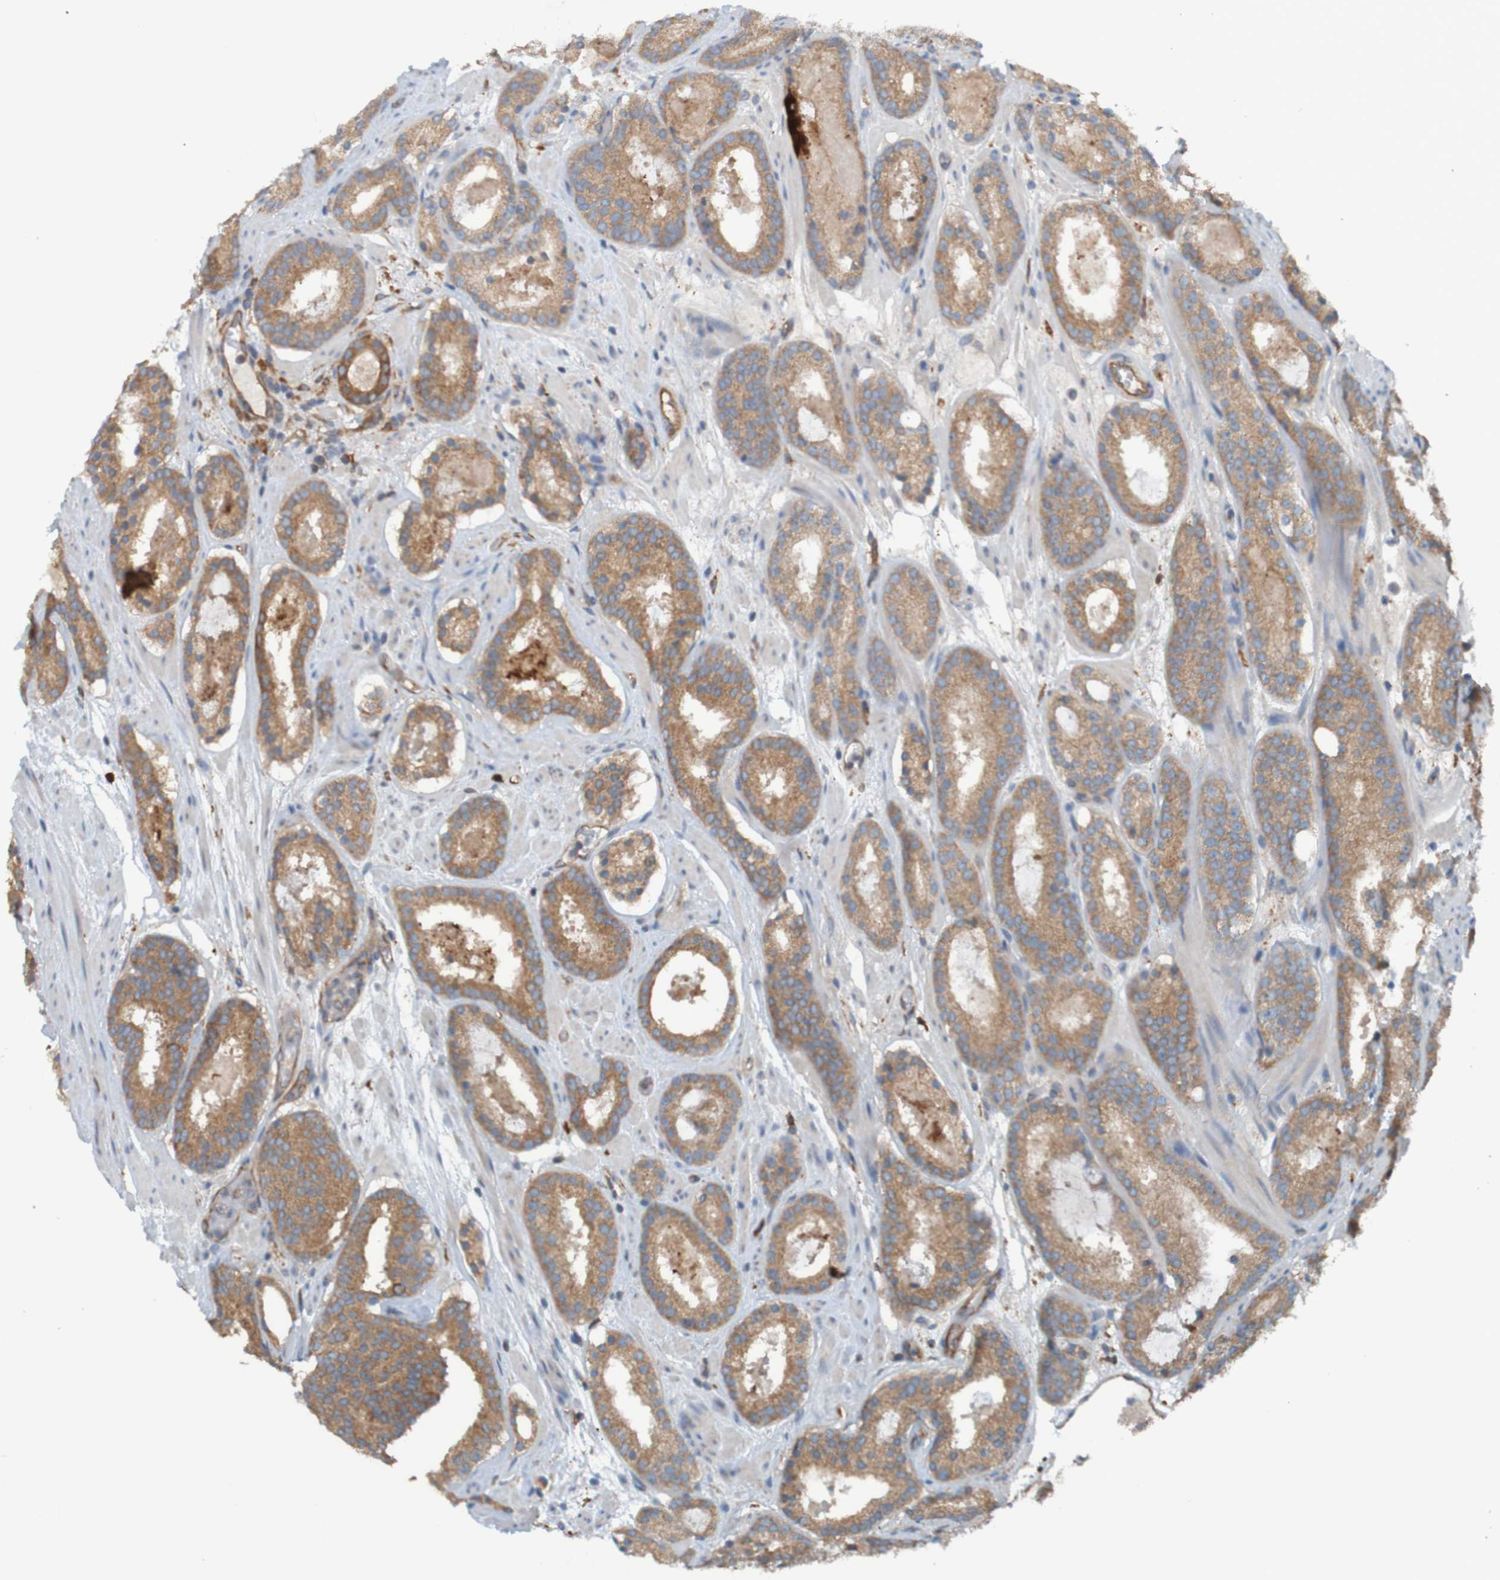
{"staining": {"intensity": "moderate", "quantity": ">75%", "location": "cytoplasmic/membranous"}, "tissue": "prostate cancer", "cell_type": "Tumor cells", "image_type": "cancer", "snomed": [{"axis": "morphology", "description": "Adenocarcinoma, Low grade"}, {"axis": "topography", "description": "Prostate"}], "caption": "Immunohistochemical staining of human prostate cancer (low-grade adenocarcinoma) exhibits medium levels of moderate cytoplasmic/membranous expression in about >75% of tumor cells.", "gene": "DNAJC4", "patient": {"sex": "male", "age": 69}}